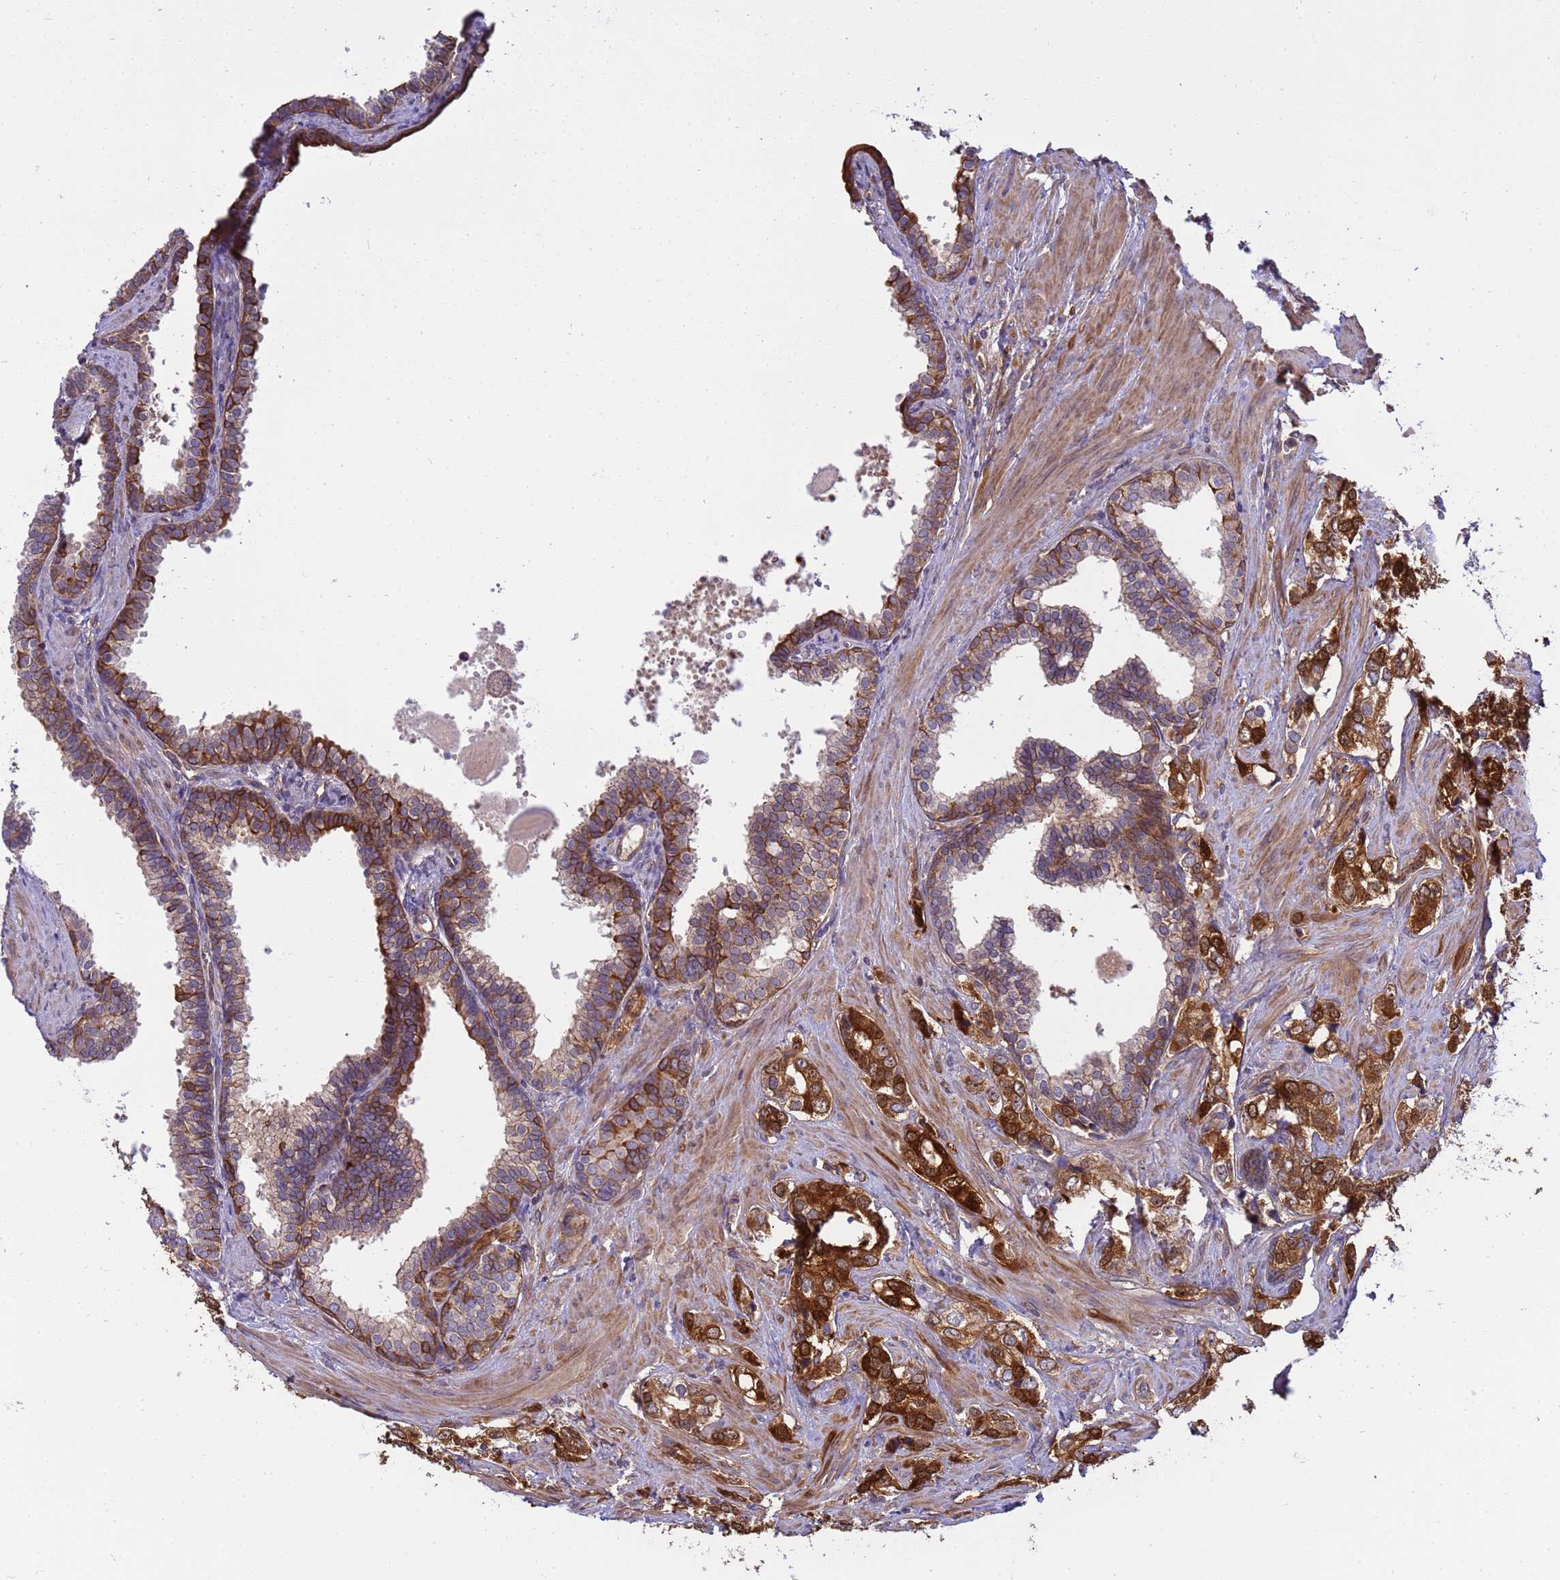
{"staining": {"intensity": "strong", "quantity": ">75%", "location": "cytoplasmic/membranous"}, "tissue": "prostate cancer", "cell_type": "Tumor cells", "image_type": "cancer", "snomed": [{"axis": "morphology", "description": "Adenocarcinoma, High grade"}, {"axis": "topography", "description": "Prostate"}], "caption": "Prostate adenocarcinoma (high-grade) was stained to show a protein in brown. There is high levels of strong cytoplasmic/membranous expression in about >75% of tumor cells. (Brightfield microscopy of DAB IHC at high magnification).", "gene": "SMCO3", "patient": {"sex": "male", "age": 66}}